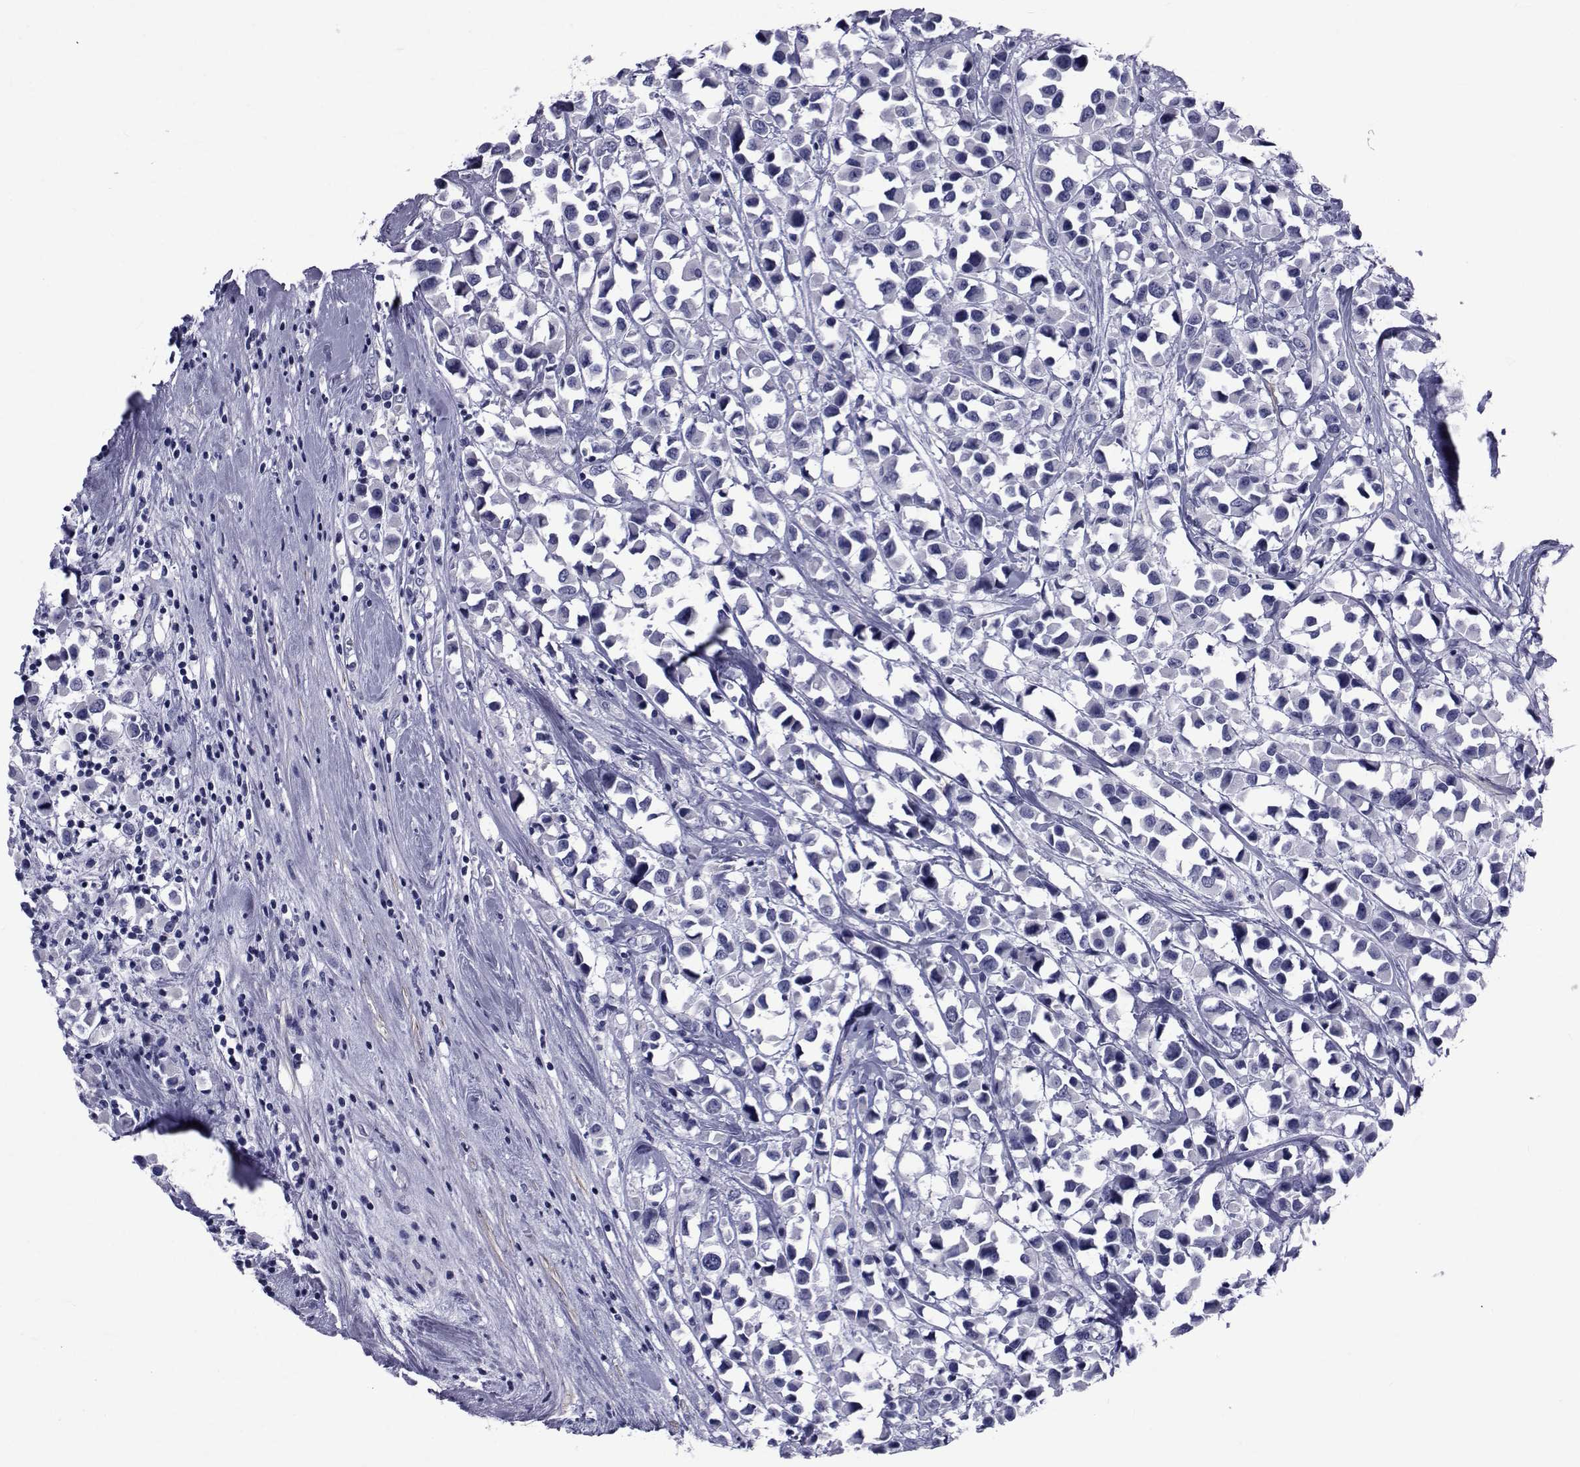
{"staining": {"intensity": "negative", "quantity": "none", "location": "none"}, "tissue": "breast cancer", "cell_type": "Tumor cells", "image_type": "cancer", "snomed": [{"axis": "morphology", "description": "Duct carcinoma"}, {"axis": "topography", "description": "Breast"}], "caption": "IHC photomicrograph of human breast cancer stained for a protein (brown), which exhibits no expression in tumor cells.", "gene": "GKAP1", "patient": {"sex": "female", "age": 61}}